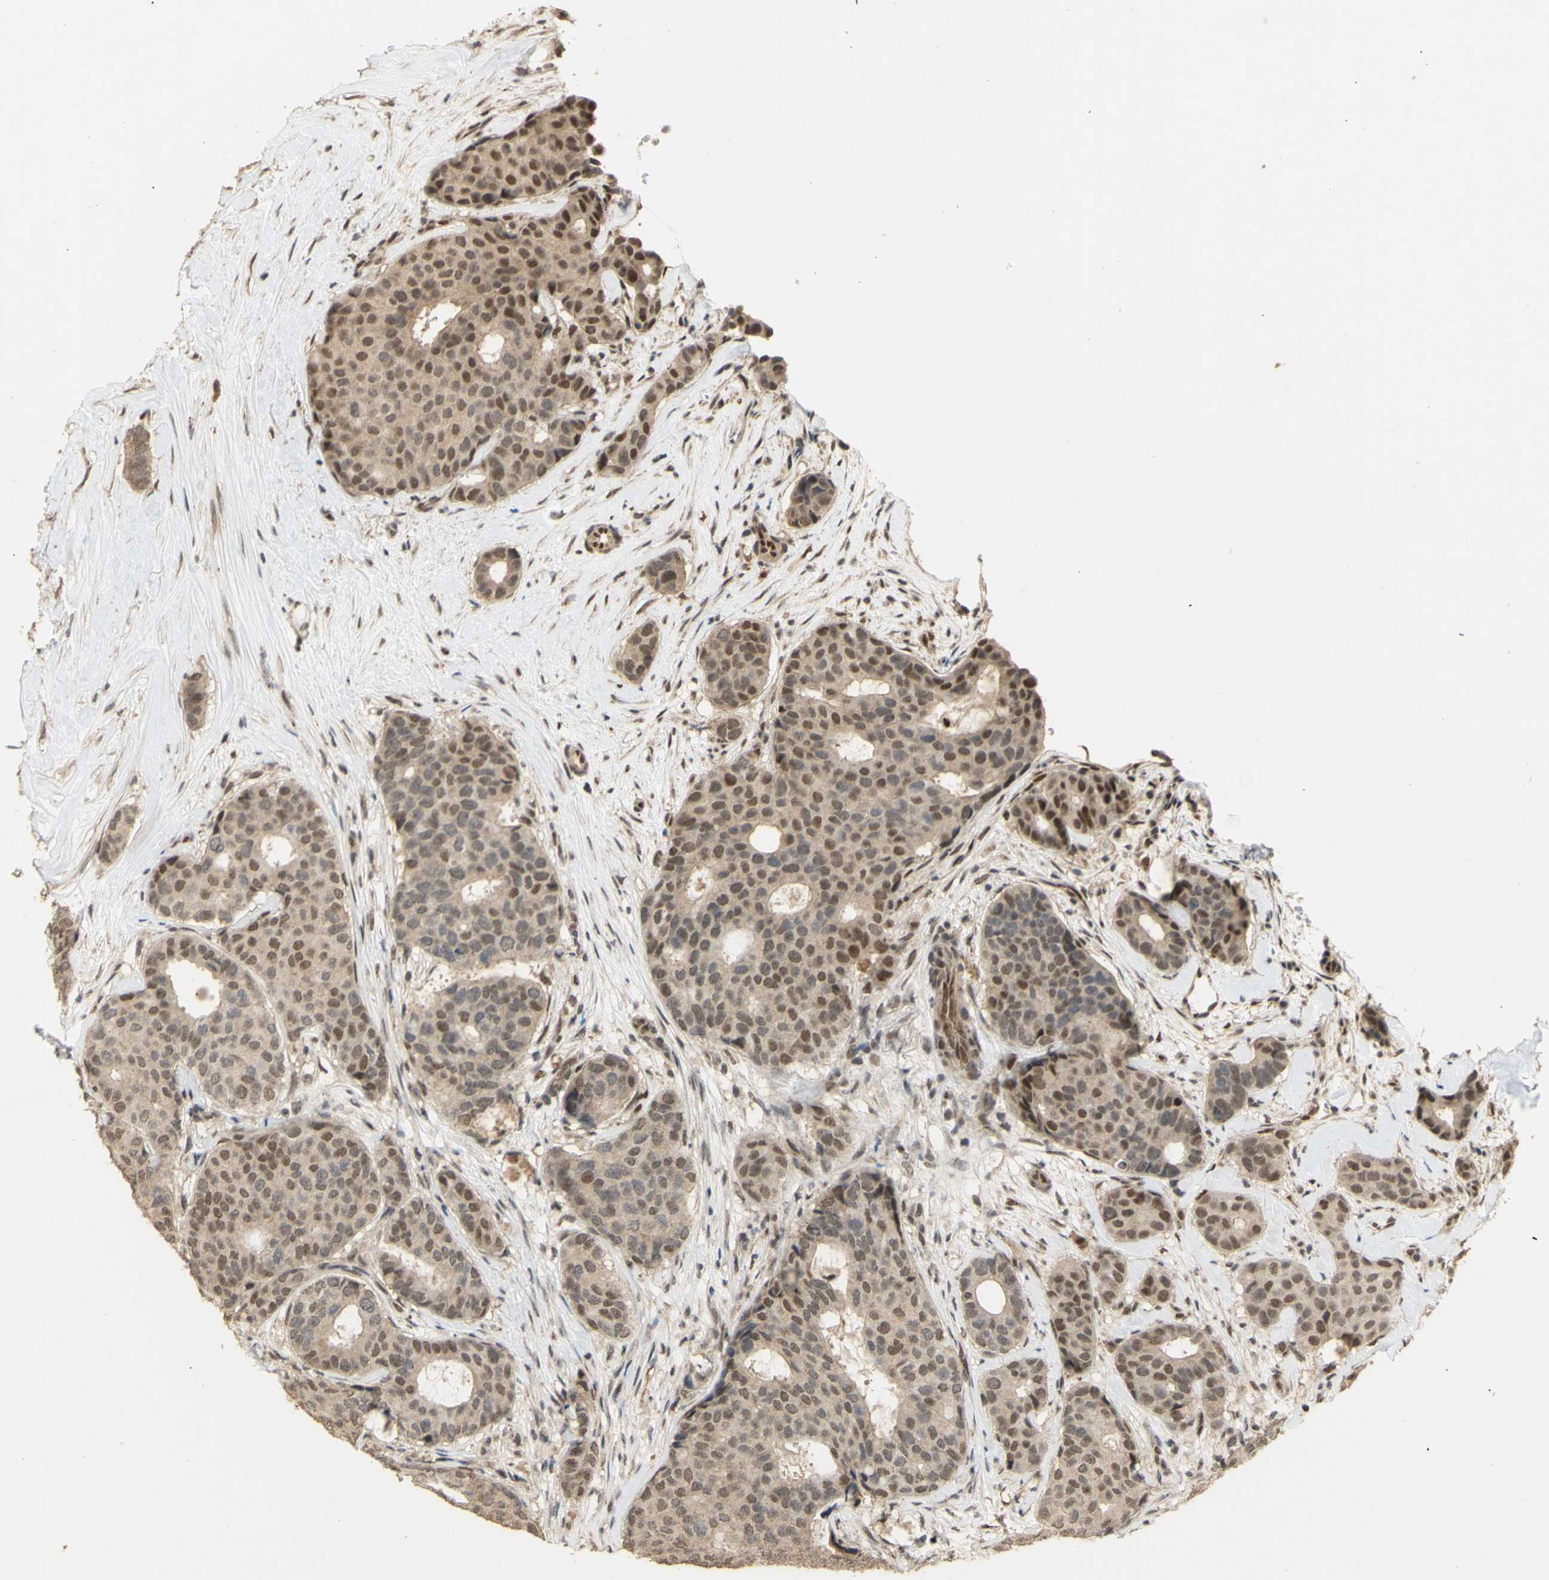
{"staining": {"intensity": "moderate", "quantity": ">75%", "location": "cytoplasmic/membranous,nuclear"}, "tissue": "breast cancer", "cell_type": "Tumor cells", "image_type": "cancer", "snomed": [{"axis": "morphology", "description": "Duct carcinoma"}, {"axis": "topography", "description": "Breast"}], "caption": "IHC micrograph of human breast cancer stained for a protein (brown), which shows medium levels of moderate cytoplasmic/membranous and nuclear positivity in approximately >75% of tumor cells.", "gene": "GTF2E2", "patient": {"sex": "female", "age": 75}}